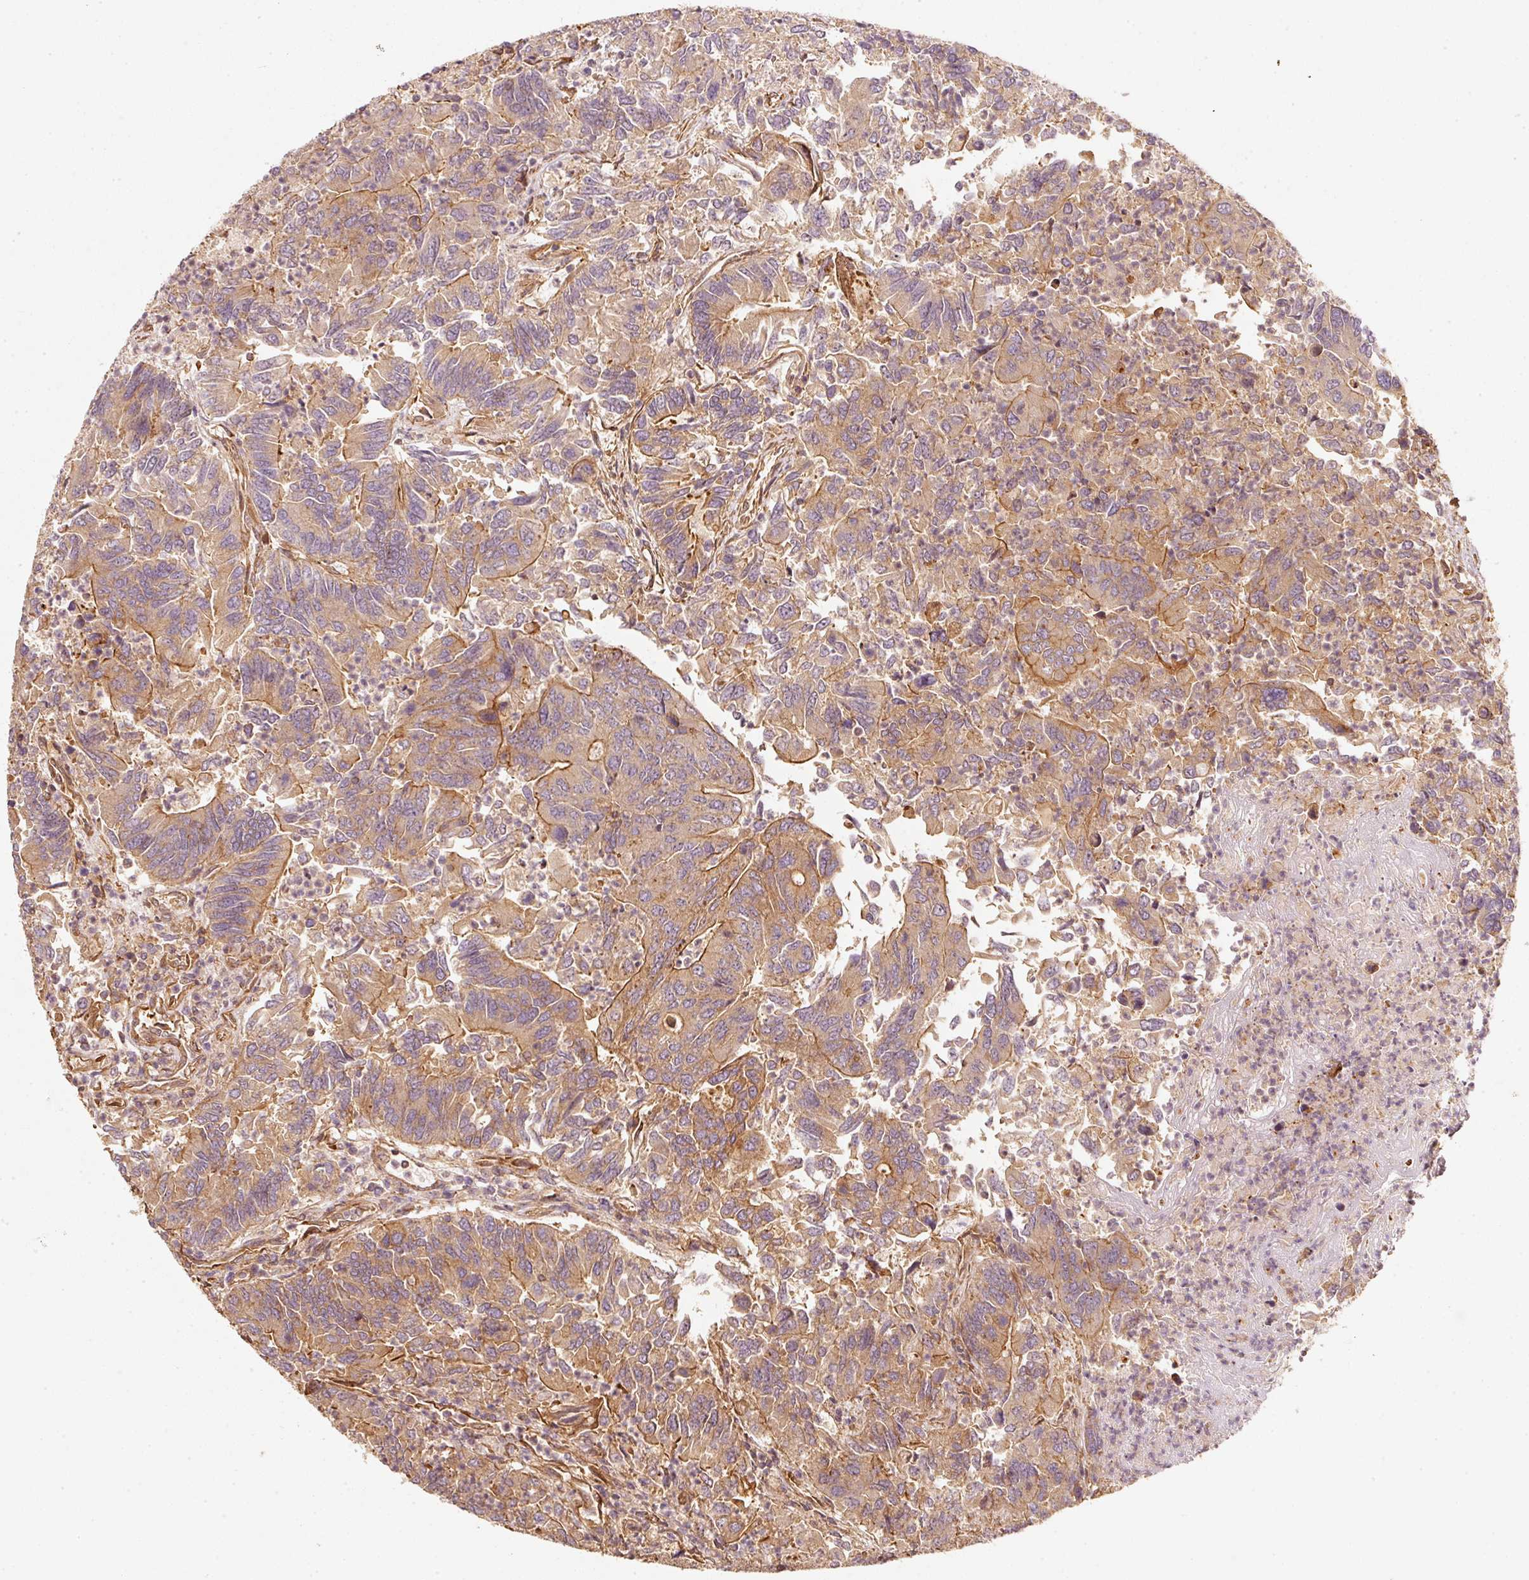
{"staining": {"intensity": "moderate", "quantity": ">75%", "location": "cytoplasmic/membranous"}, "tissue": "colorectal cancer", "cell_type": "Tumor cells", "image_type": "cancer", "snomed": [{"axis": "morphology", "description": "Adenocarcinoma, NOS"}, {"axis": "topography", "description": "Colon"}], "caption": "Protein analysis of colorectal adenocarcinoma tissue shows moderate cytoplasmic/membranous expression in about >75% of tumor cells.", "gene": "CEP95", "patient": {"sex": "female", "age": 67}}